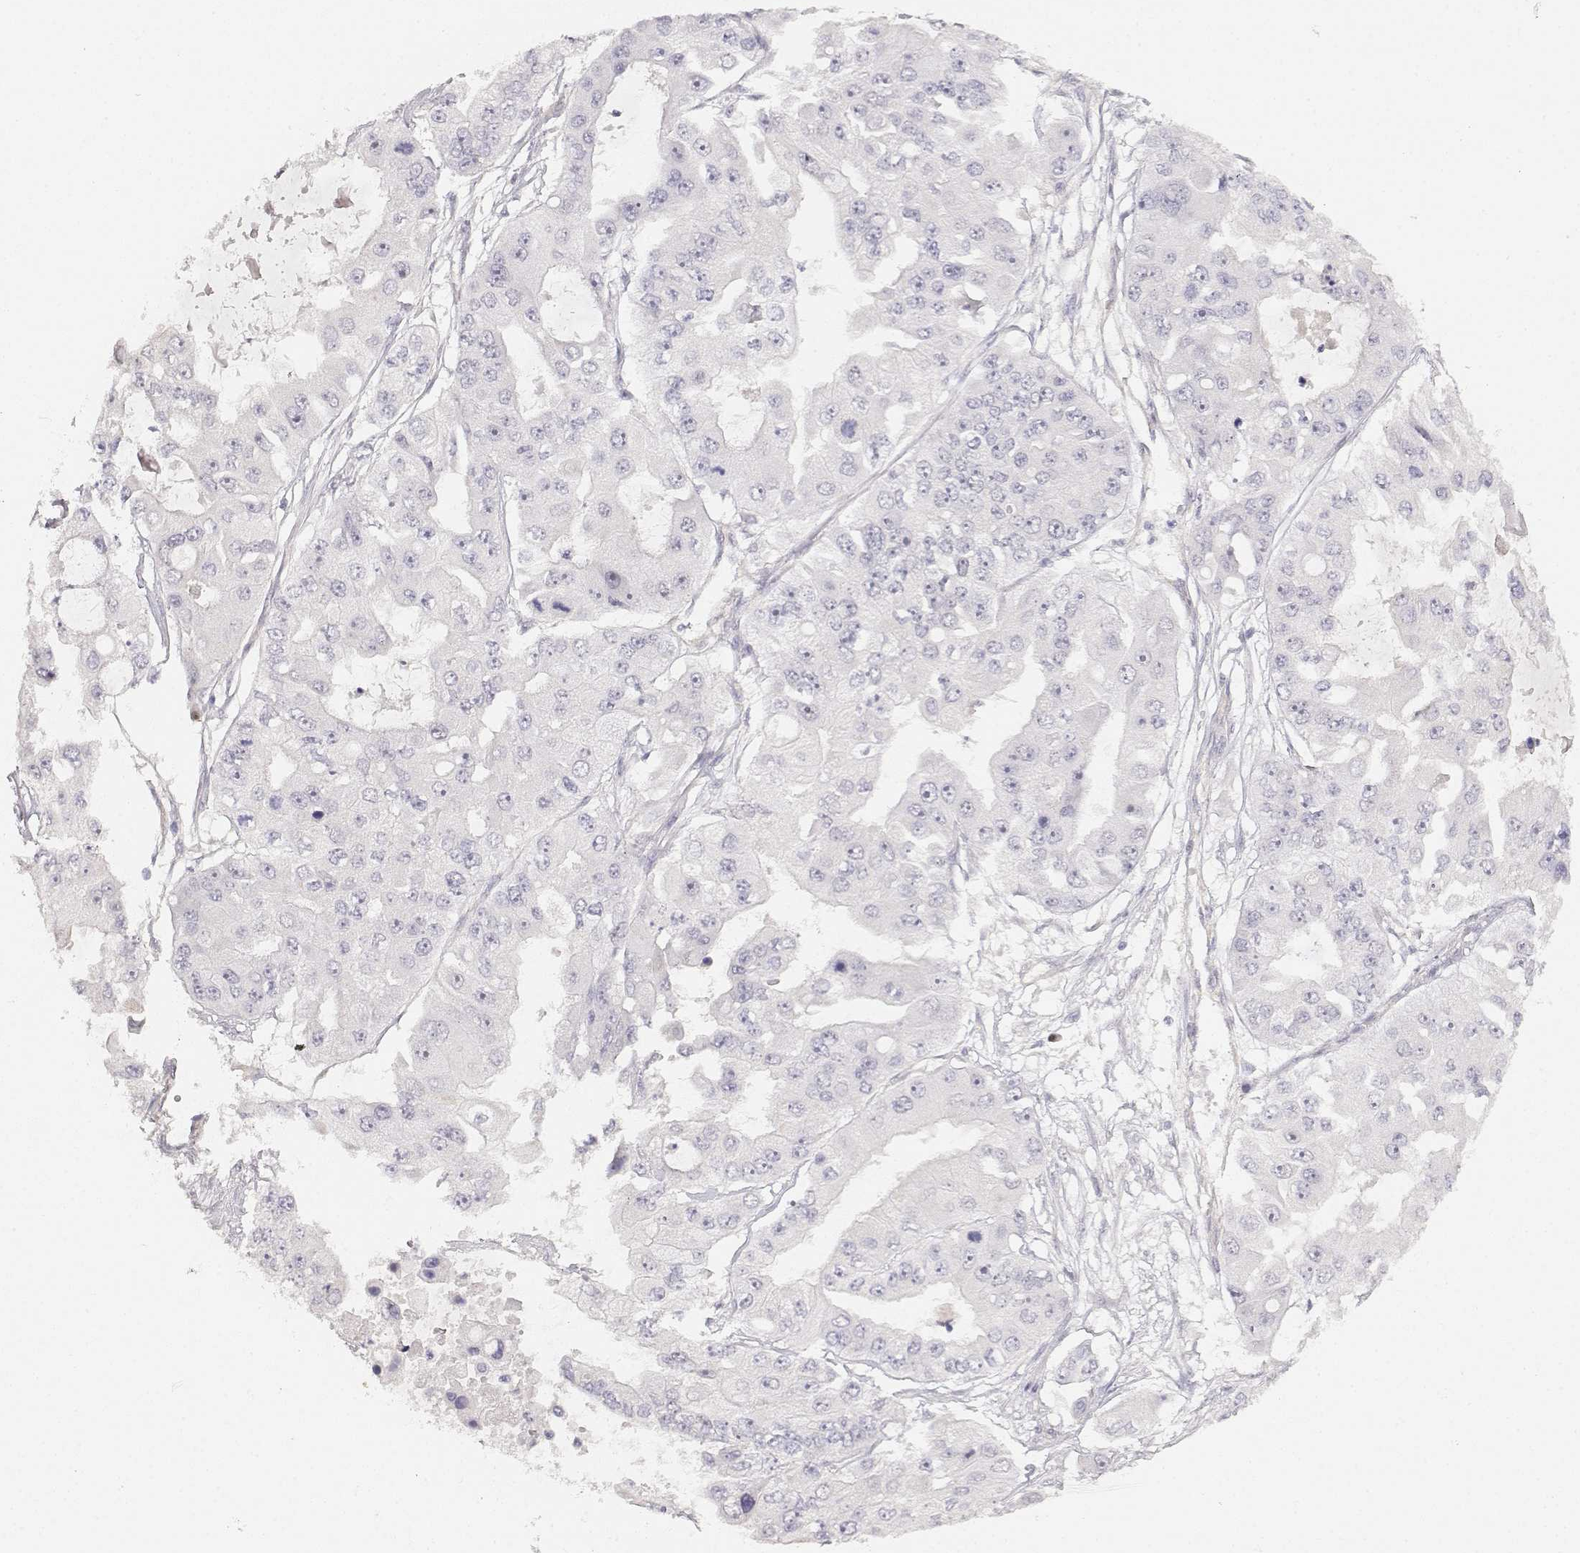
{"staining": {"intensity": "negative", "quantity": "none", "location": "none"}, "tissue": "ovarian cancer", "cell_type": "Tumor cells", "image_type": "cancer", "snomed": [{"axis": "morphology", "description": "Cystadenocarcinoma, serous, NOS"}, {"axis": "topography", "description": "Ovary"}], "caption": "DAB (3,3'-diaminobenzidine) immunohistochemical staining of human ovarian serous cystadenocarcinoma displays no significant positivity in tumor cells.", "gene": "EAF2", "patient": {"sex": "female", "age": 56}}